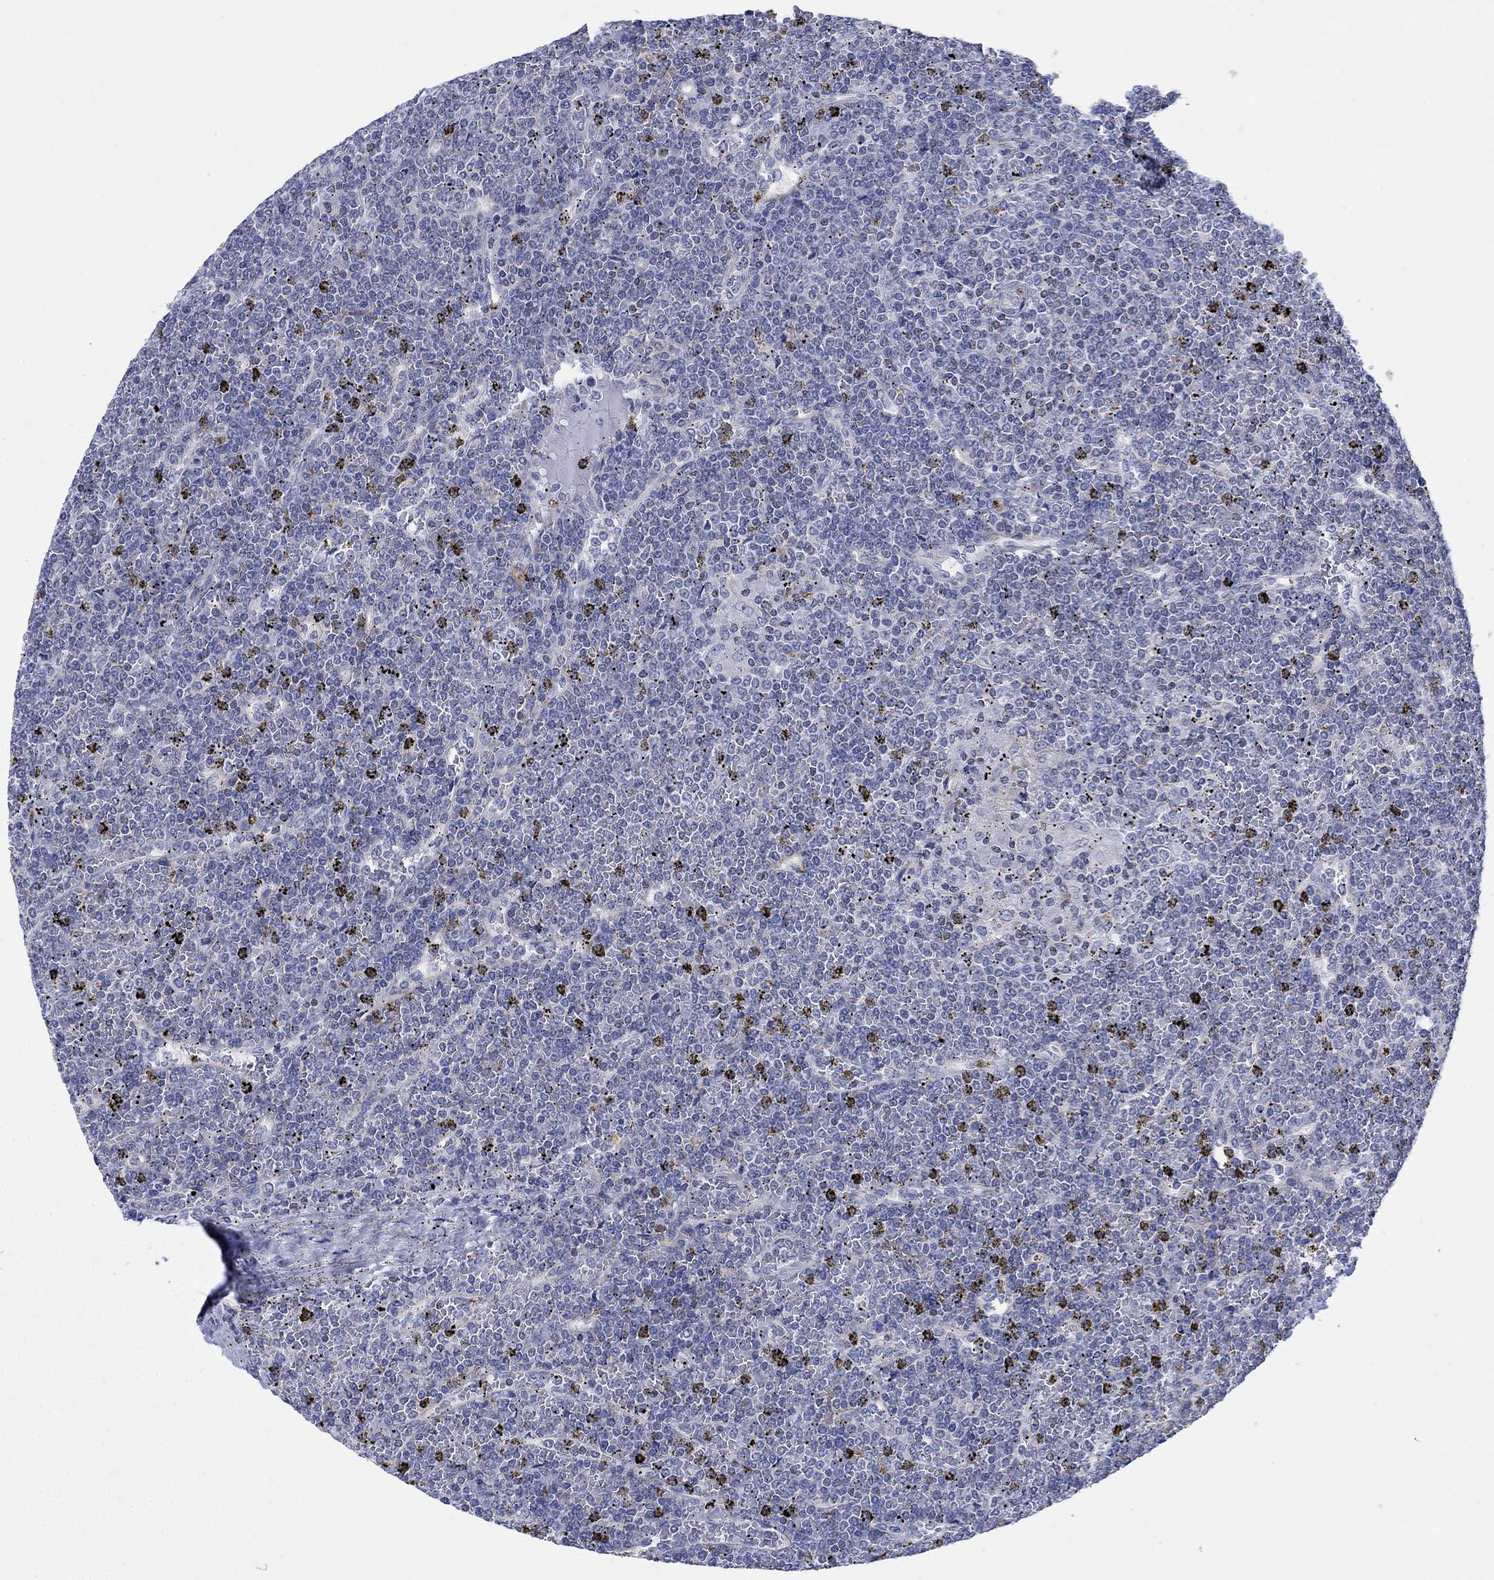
{"staining": {"intensity": "negative", "quantity": "none", "location": "none"}, "tissue": "lymphoma", "cell_type": "Tumor cells", "image_type": "cancer", "snomed": [{"axis": "morphology", "description": "Malignant lymphoma, non-Hodgkin's type, Low grade"}, {"axis": "topography", "description": "Spleen"}], "caption": "The histopathology image reveals no staining of tumor cells in lymphoma.", "gene": "PHF21B", "patient": {"sex": "female", "age": 19}}